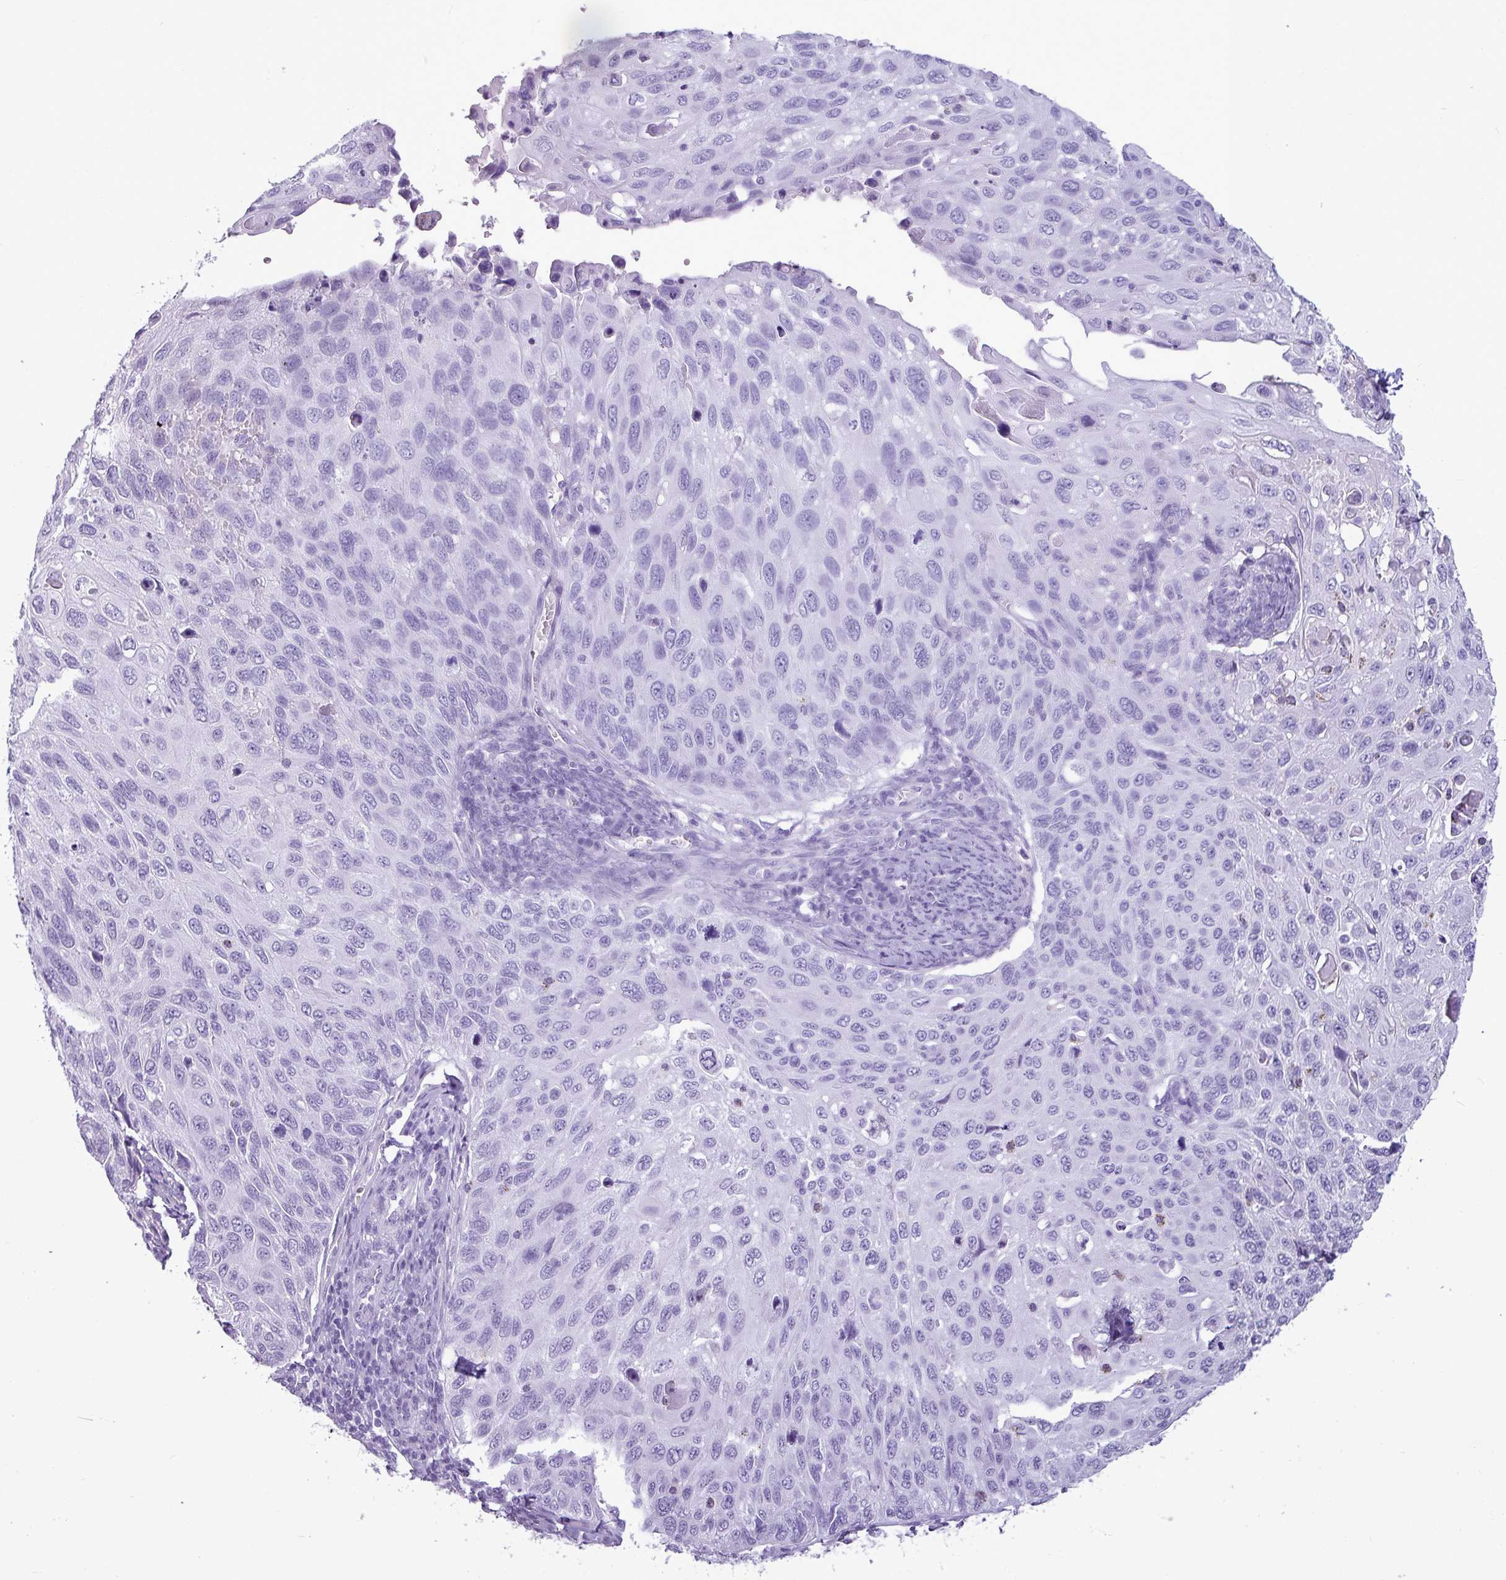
{"staining": {"intensity": "negative", "quantity": "none", "location": "none"}, "tissue": "cervical cancer", "cell_type": "Tumor cells", "image_type": "cancer", "snomed": [{"axis": "morphology", "description": "Squamous cell carcinoma, NOS"}, {"axis": "topography", "description": "Cervix"}], "caption": "Immunohistochemistry (IHC) micrograph of neoplastic tissue: cervical cancer (squamous cell carcinoma) stained with DAB exhibits no significant protein staining in tumor cells.", "gene": "AMY1B", "patient": {"sex": "female", "age": 70}}